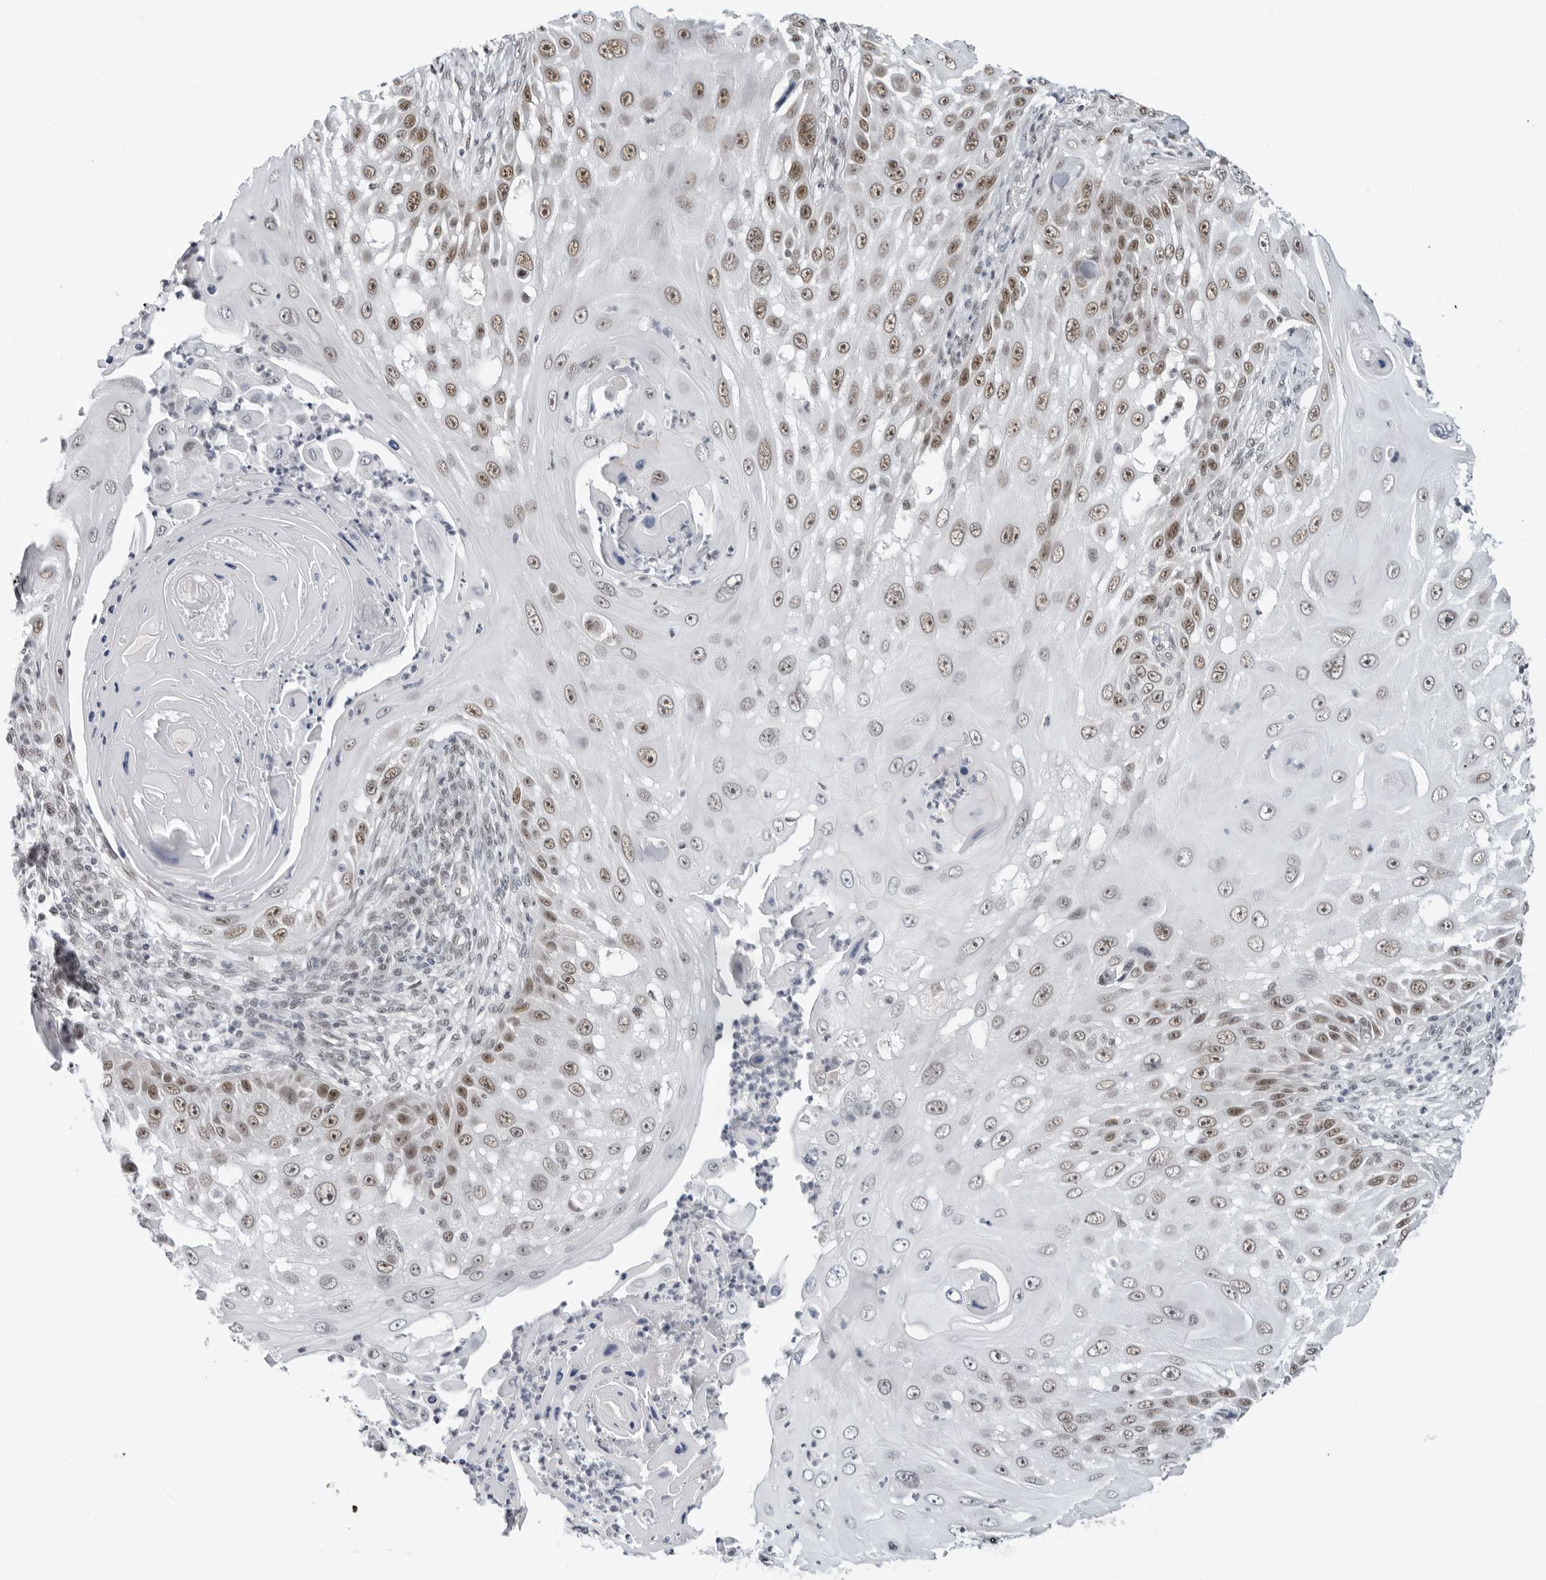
{"staining": {"intensity": "moderate", "quantity": "25%-75%", "location": "nuclear"}, "tissue": "skin cancer", "cell_type": "Tumor cells", "image_type": "cancer", "snomed": [{"axis": "morphology", "description": "Squamous cell carcinoma, NOS"}, {"axis": "topography", "description": "Skin"}], "caption": "Immunohistochemical staining of human skin squamous cell carcinoma exhibits medium levels of moderate nuclear expression in about 25%-75% of tumor cells. (IHC, brightfield microscopy, high magnification).", "gene": "FOXK2", "patient": {"sex": "female", "age": 44}}